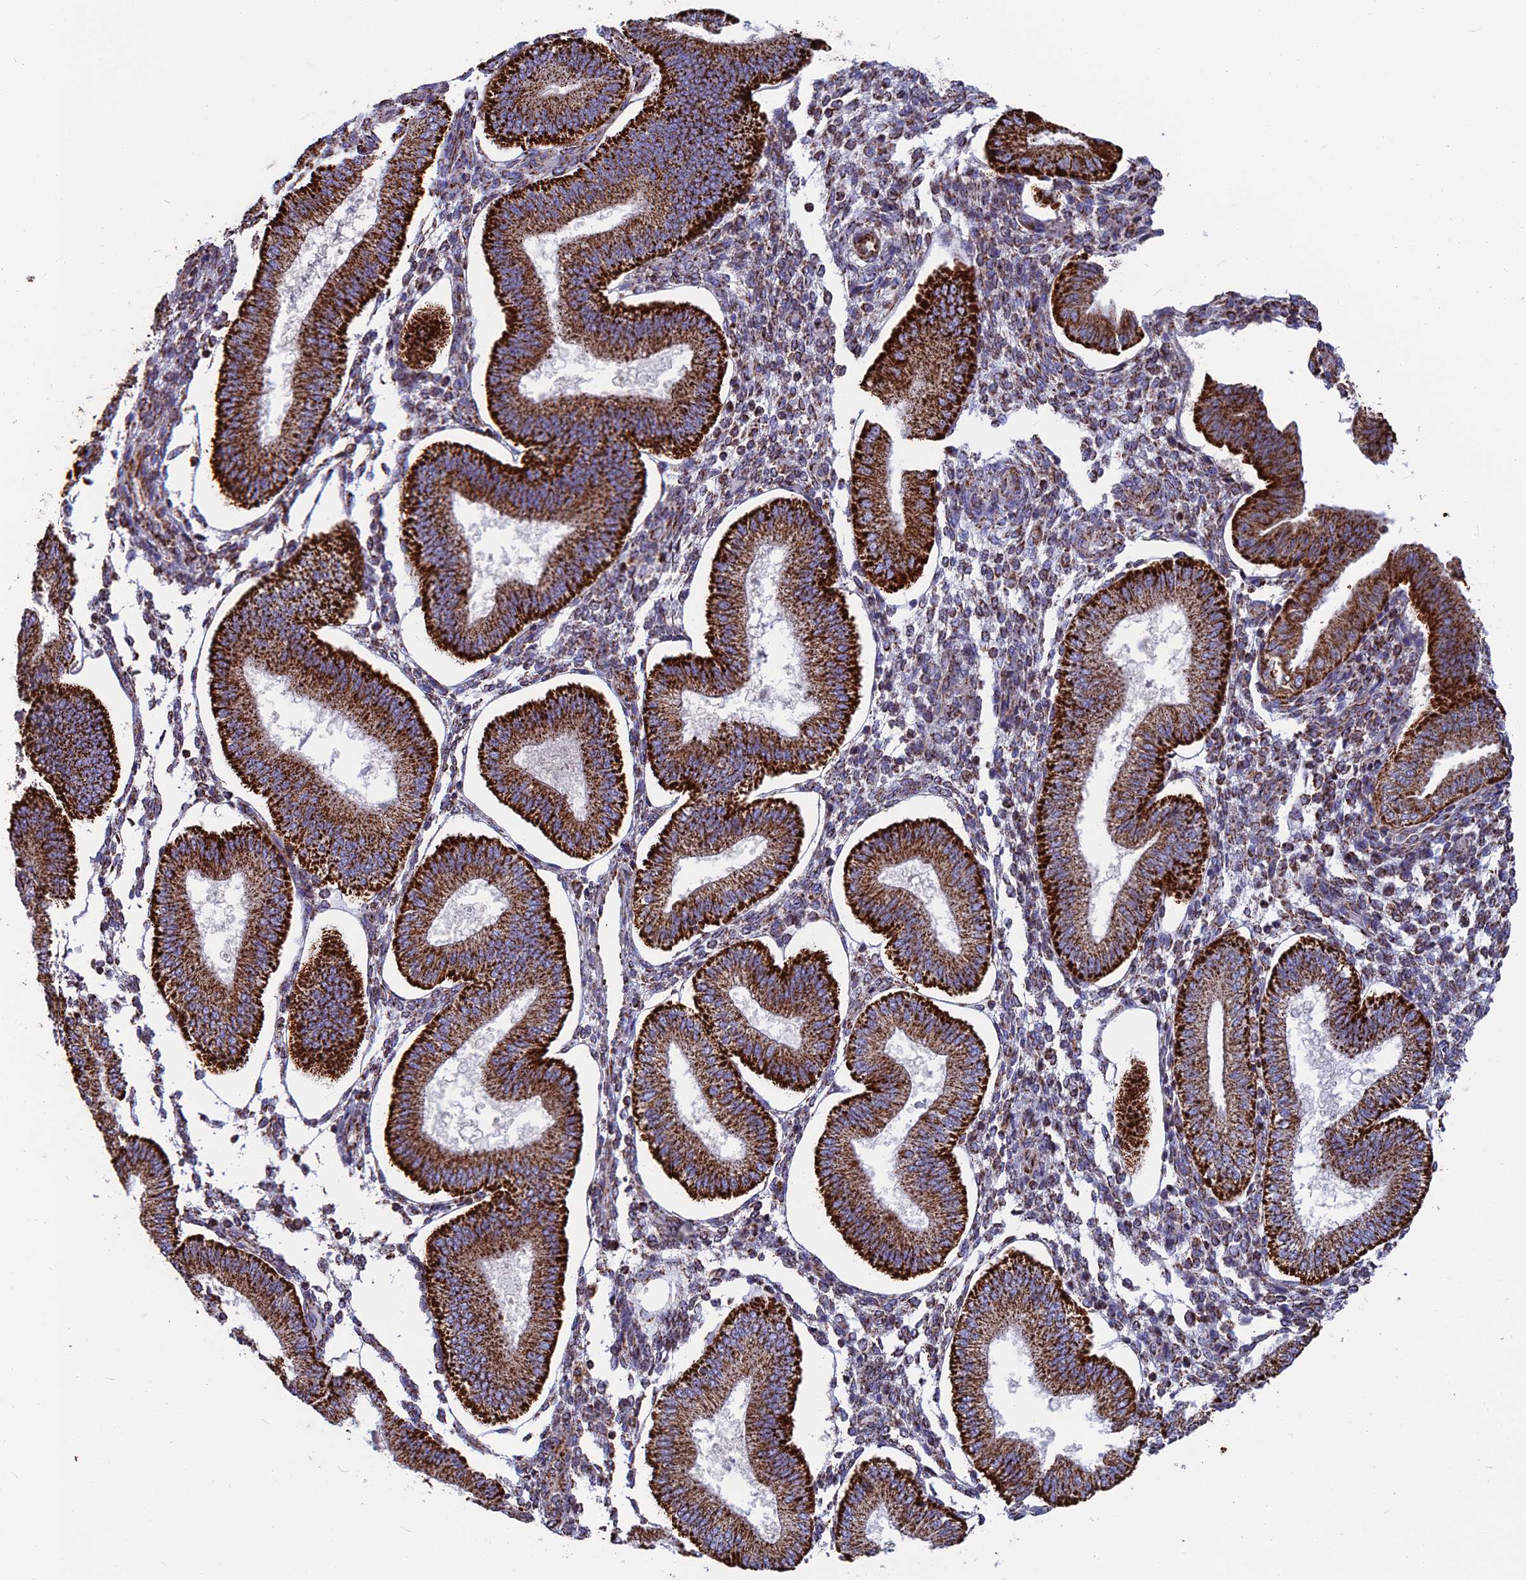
{"staining": {"intensity": "moderate", "quantity": "<25%", "location": "cytoplasmic/membranous"}, "tissue": "endometrium", "cell_type": "Cells in endometrial stroma", "image_type": "normal", "snomed": [{"axis": "morphology", "description": "Normal tissue, NOS"}, {"axis": "topography", "description": "Endometrium"}], "caption": "The immunohistochemical stain labels moderate cytoplasmic/membranous positivity in cells in endometrial stroma of benign endometrium. Immunohistochemistry (ihc) stains the protein of interest in brown and the nuclei are stained blue.", "gene": "CS", "patient": {"sex": "female", "age": 39}}